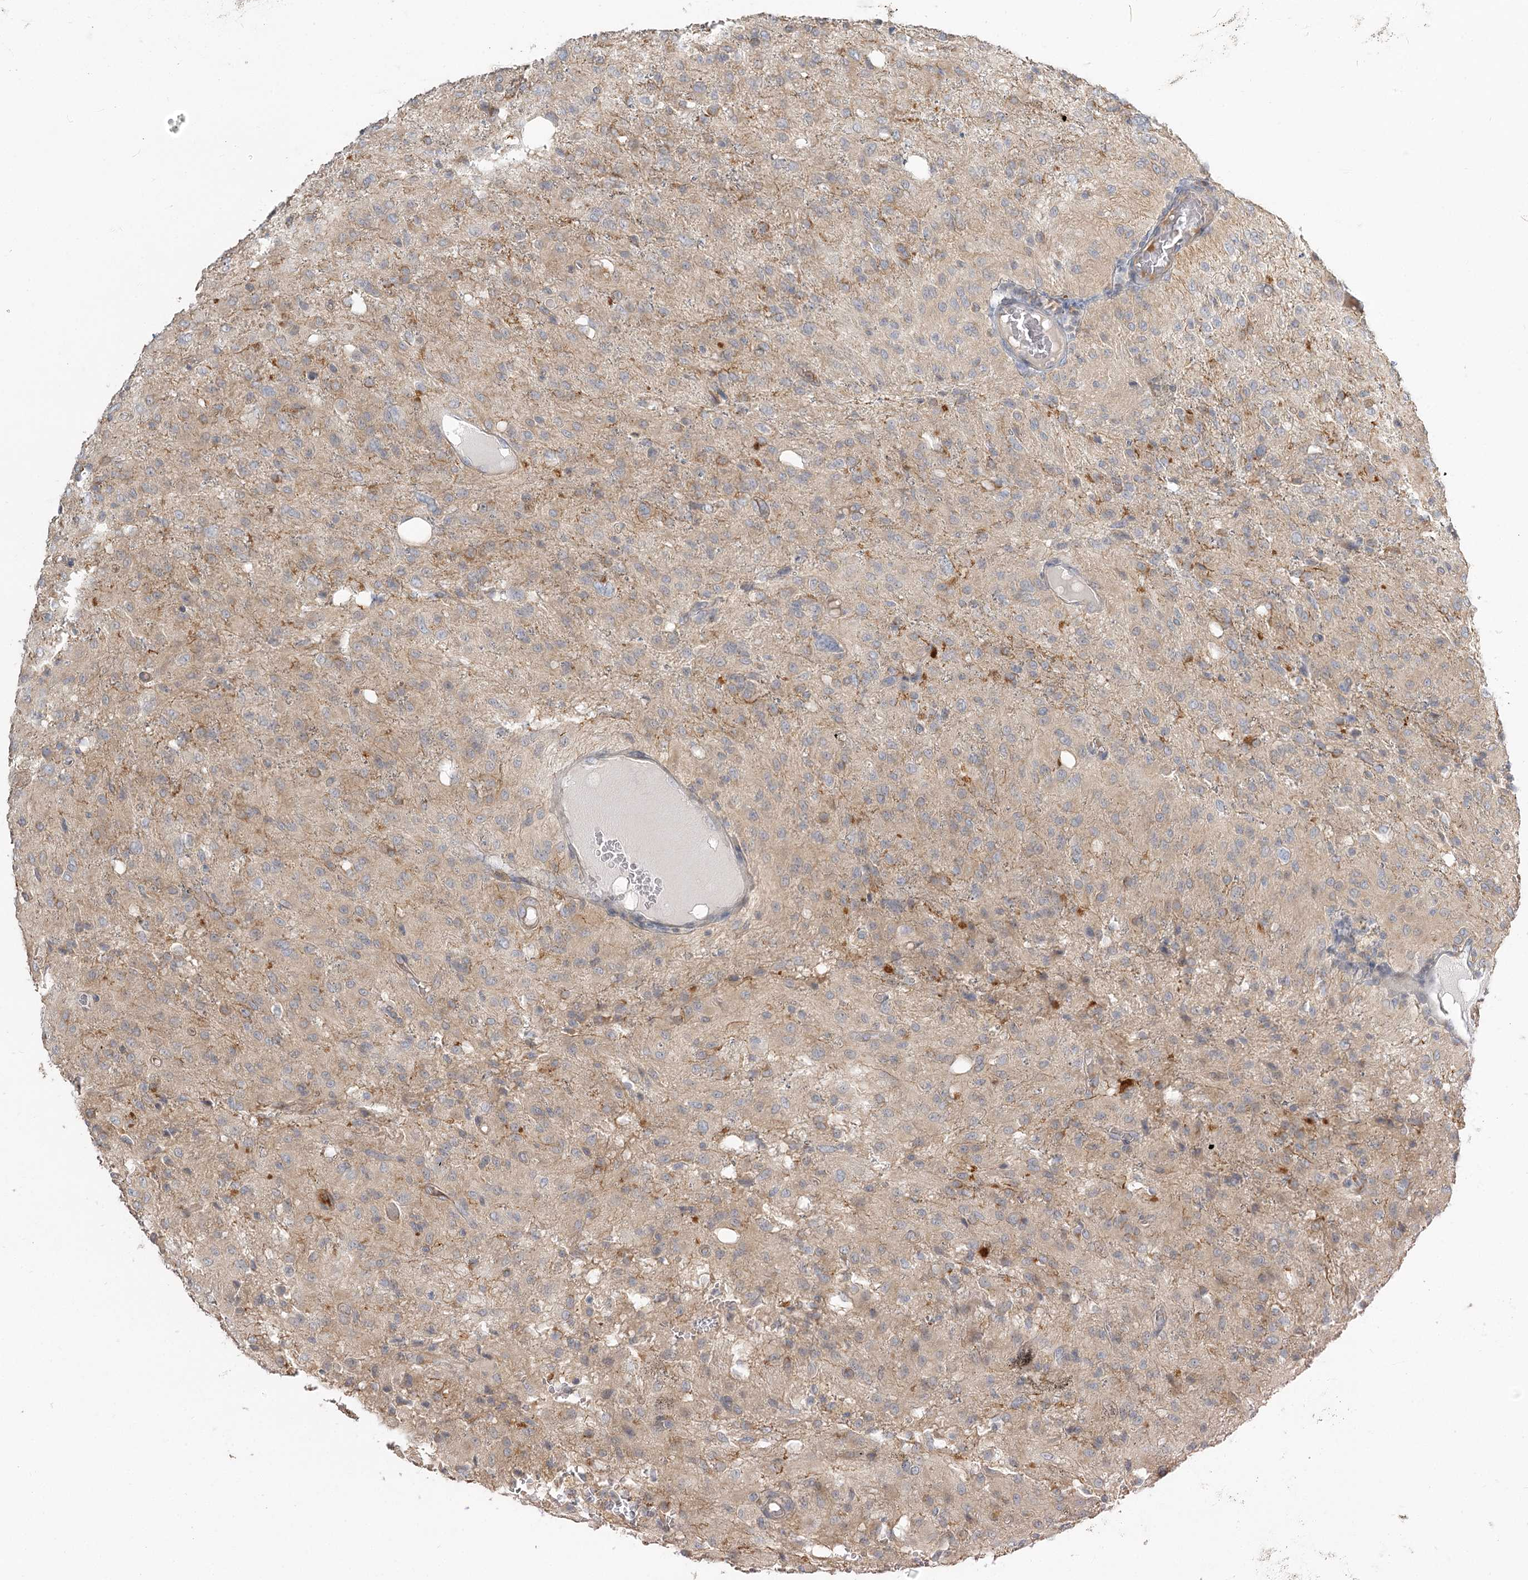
{"staining": {"intensity": "weak", "quantity": "<25%", "location": "cytoplasmic/membranous"}, "tissue": "glioma", "cell_type": "Tumor cells", "image_type": "cancer", "snomed": [{"axis": "morphology", "description": "Glioma, malignant, High grade"}, {"axis": "topography", "description": "Brain"}], "caption": "Immunohistochemical staining of glioma displays no significant expression in tumor cells. Nuclei are stained in blue.", "gene": "GUCY2C", "patient": {"sex": "female", "age": 59}}